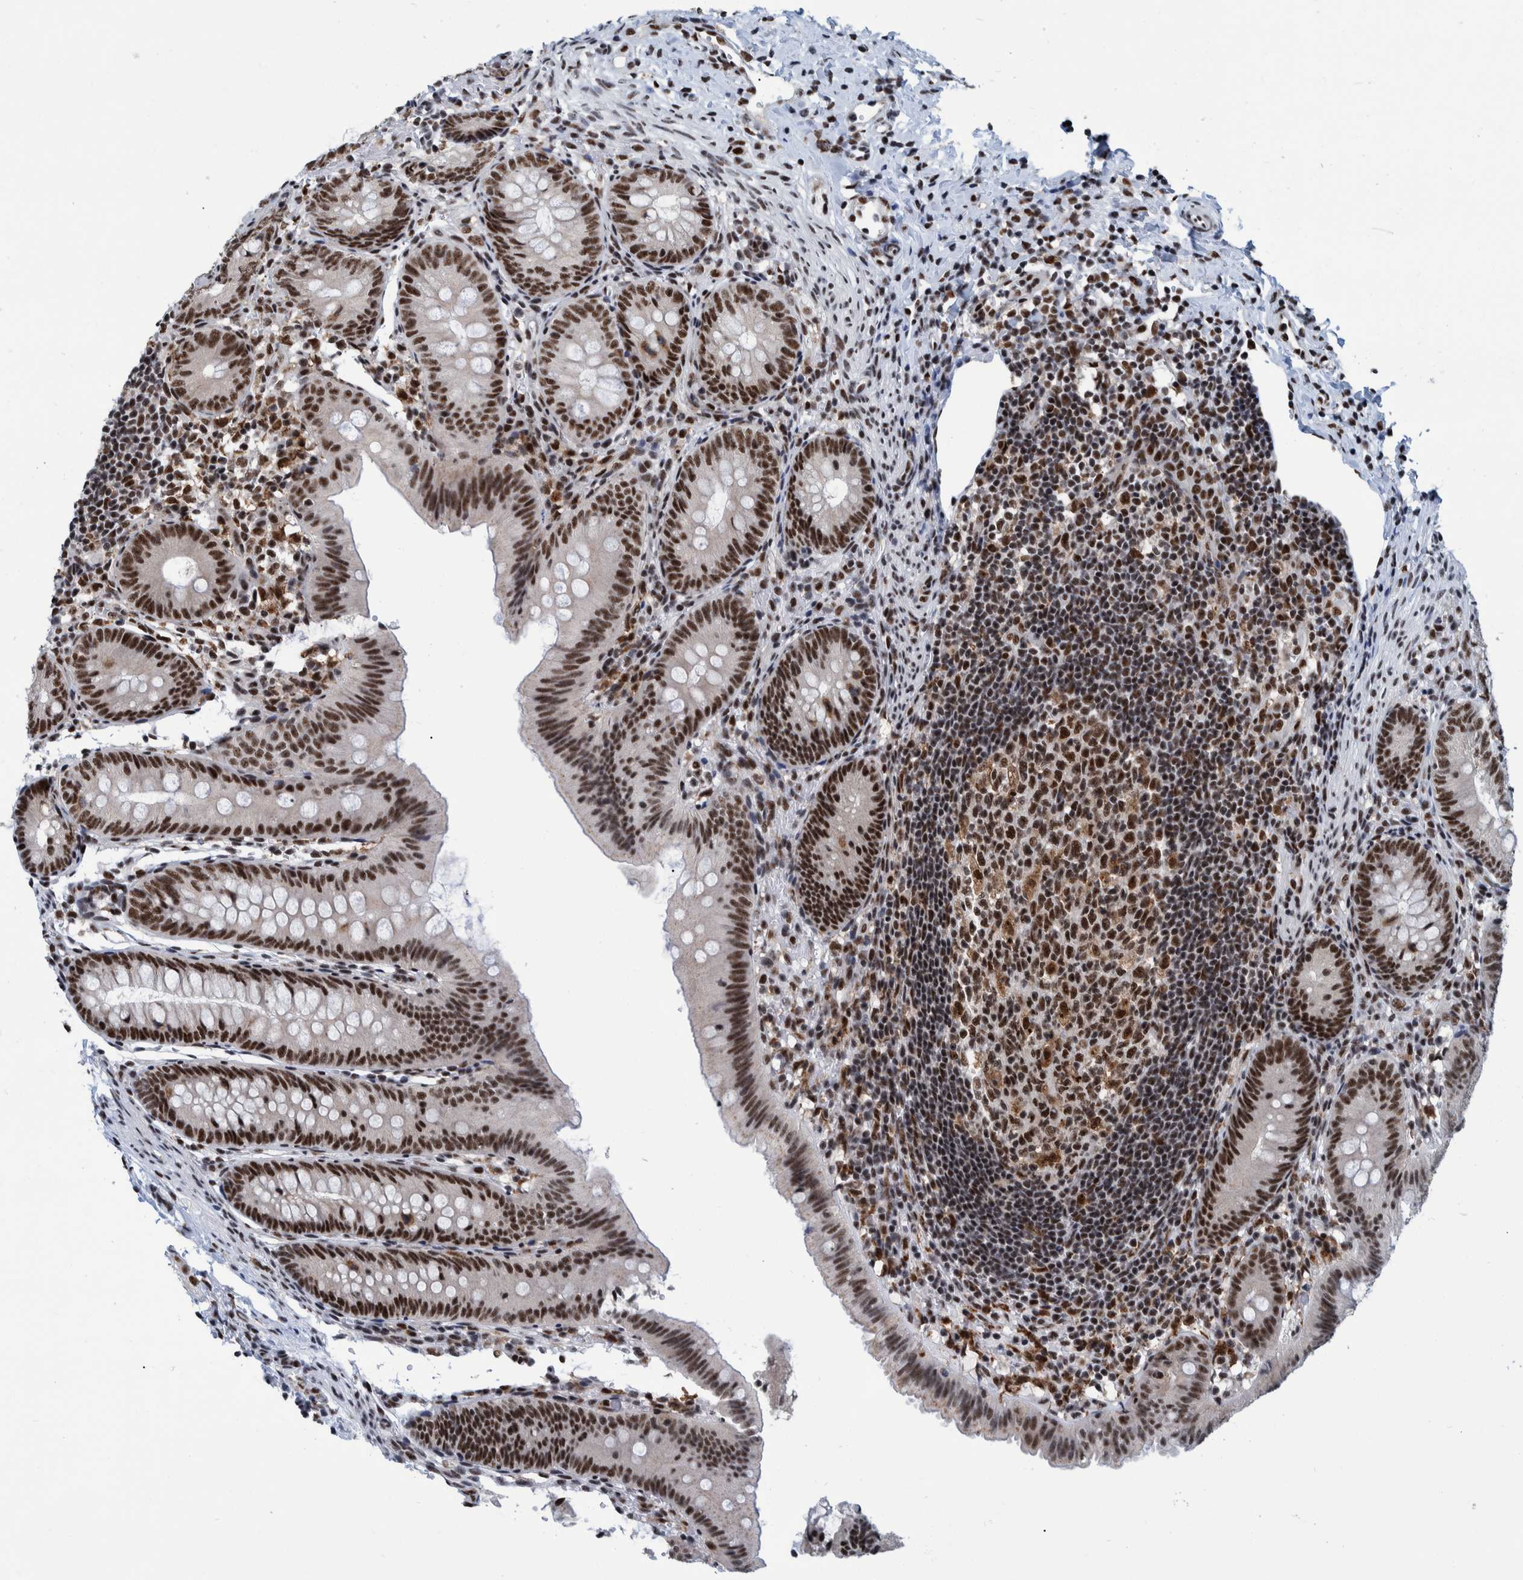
{"staining": {"intensity": "strong", "quantity": ">75%", "location": "nuclear"}, "tissue": "appendix", "cell_type": "Glandular cells", "image_type": "normal", "snomed": [{"axis": "morphology", "description": "Normal tissue, NOS"}, {"axis": "topography", "description": "Appendix"}], "caption": "The immunohistochemical stain highlights strong nuclear staining in glandular cells of normal appendix.", "gene": "EFTUD2", "patient": {"sex": "male", "age": 1}}